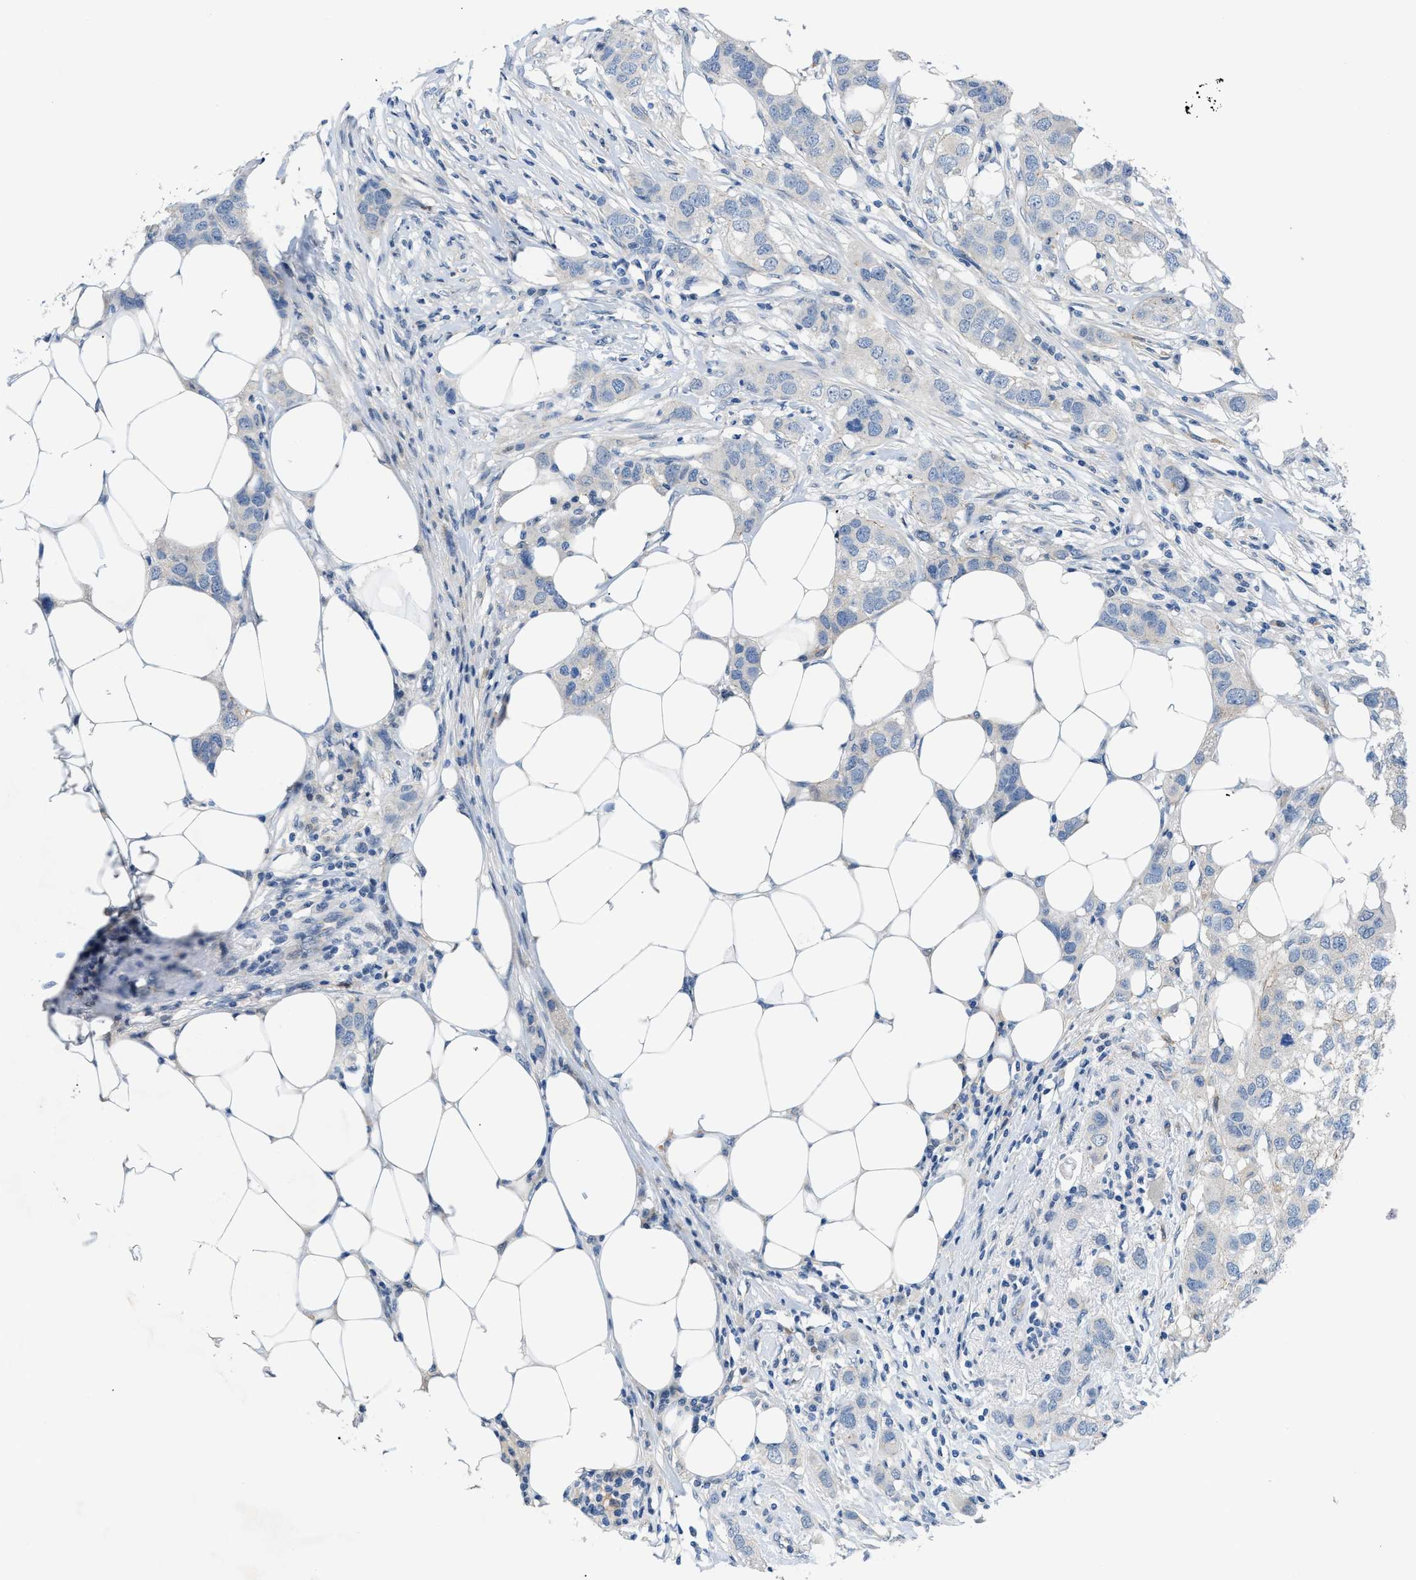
{"staining": {"intensity": "negative", "quantity": "none", "location": "none"}, "tissue": "breast cancer", "cell_type": "Tumor cells", "image_type": "cancer", "snomed": [{"axis": "morphology", "description": "Duct carcinoma"}, {"axis": "topography", "description": "Breast"}], "caption": "DAB immunohistochemical staining of intraductal carcinoma (breast) shows no significant positivity in tumor cells.", "gene": "FDCSP", "patient": {"sex": "female", "age": 50}}